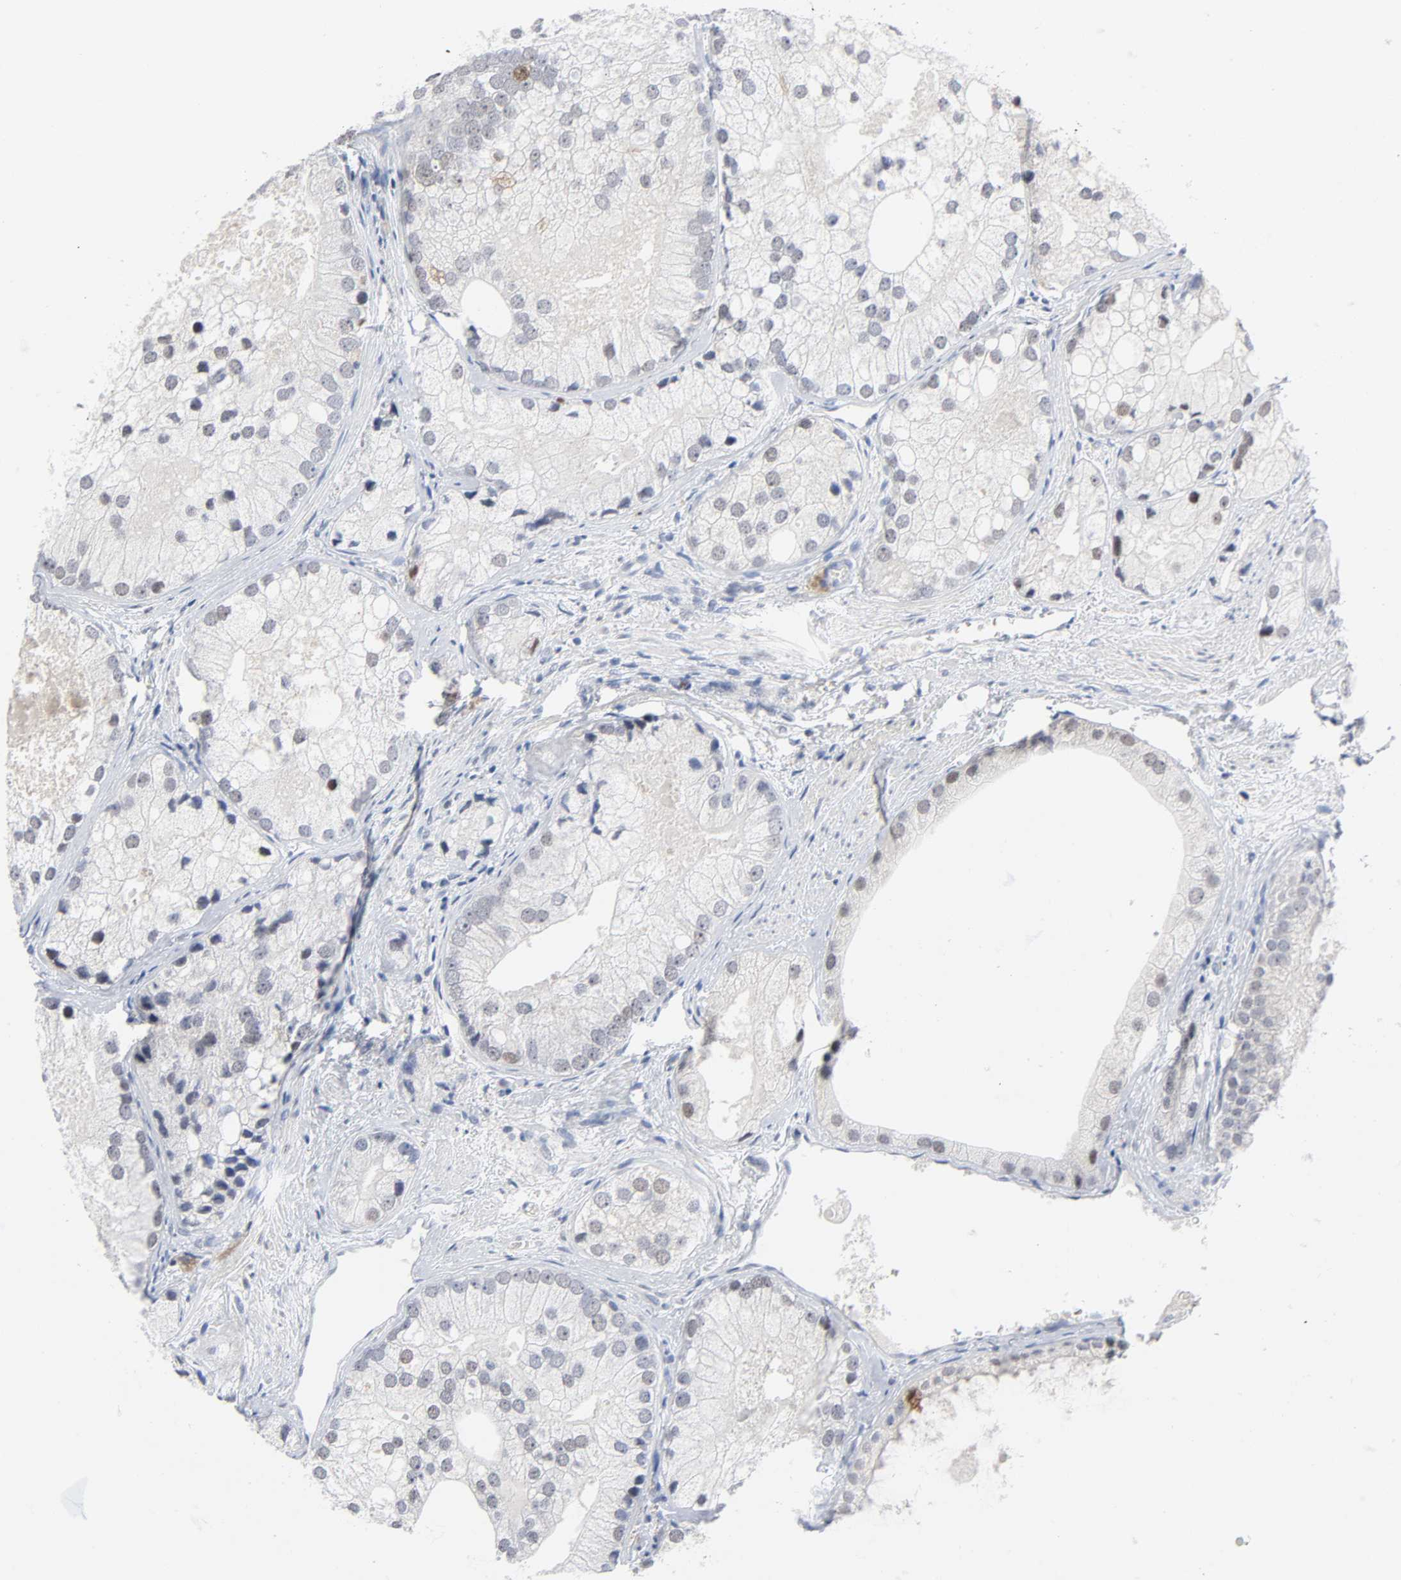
{"staining": {"intensity": "negative", "quantity": "none", "location": "none"}, "tissue": "prostate cancer", "cell_type": "Tumor cells", "image_type": "cancer", "snomed": [{"axis": "morphology", "description": "Adenocarcinoma, Low grade"}, {"axis": "topography", "description": "Prostate"}], "caption": "The immunohistochemistry (IHC) histopathology image has no significant expression in tumor cells of prostate cancer (low-grade adenocarcinoma) tissue. The staining was performed using DAB to visualize the protein expression in brown, while the nuclei were stained in blue with hematoxylin (Magnification: 20x).", "gene": "WEE1", "patient": {"sex": "male", "age": 69}}